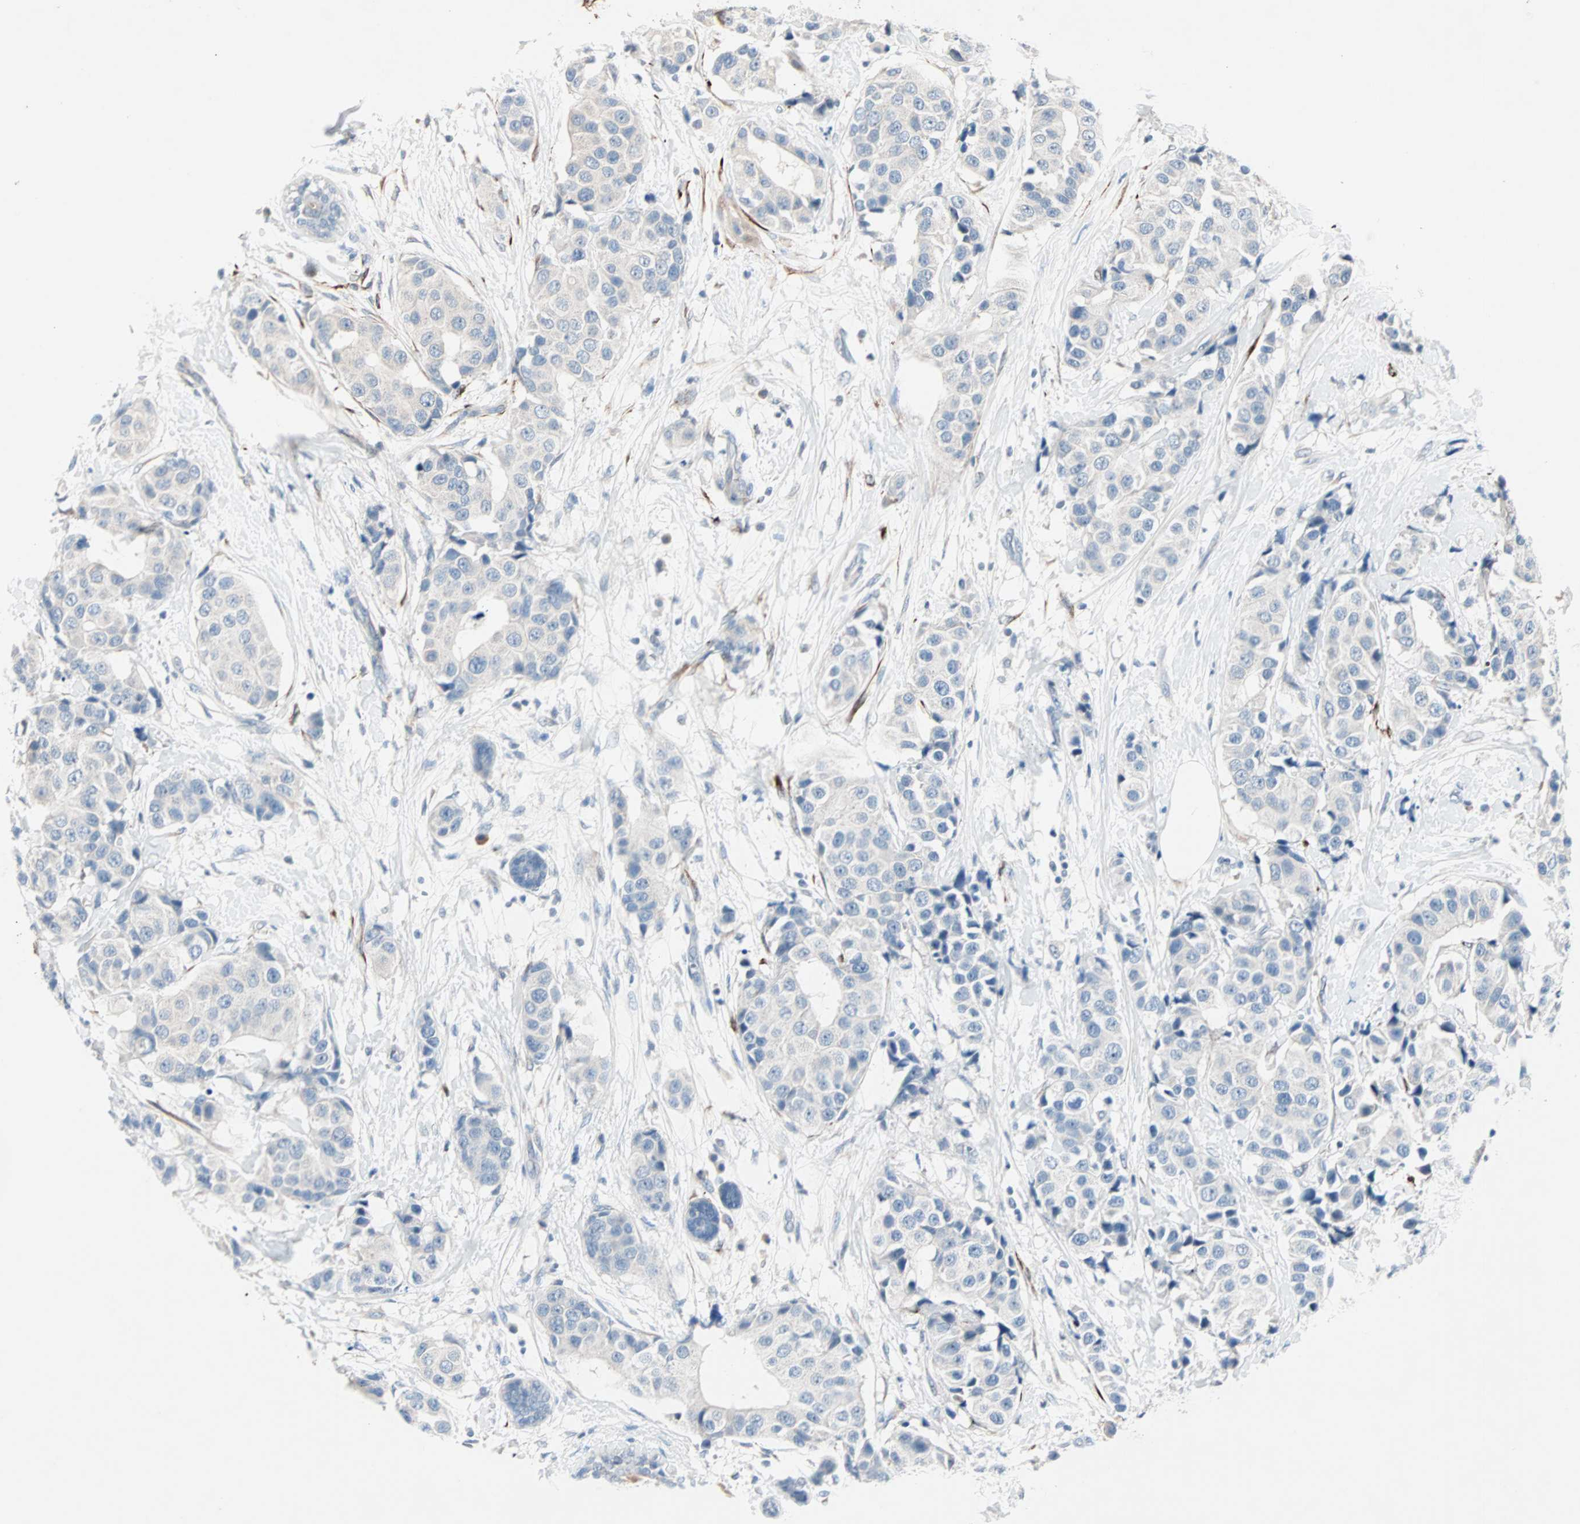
{"staining": {"intensity": "negative", "quantity": "none", "location": "none"}, "tissue": "breast cancer", "cell_type": "Tumor cells", "image_type": "cancer", "snomed": [{"axis": "morphology", "description": "Normal tissue, NOS"}, {"axis": "morphology", "description": "Duct carcinoma"}, {"axis": "topography", "description": "Breast"}], "caption": "There is no significant staining in tumor cells of breast cancer.", "gene": "NEFH", "patient": {"sex": "female", "age": 39}}